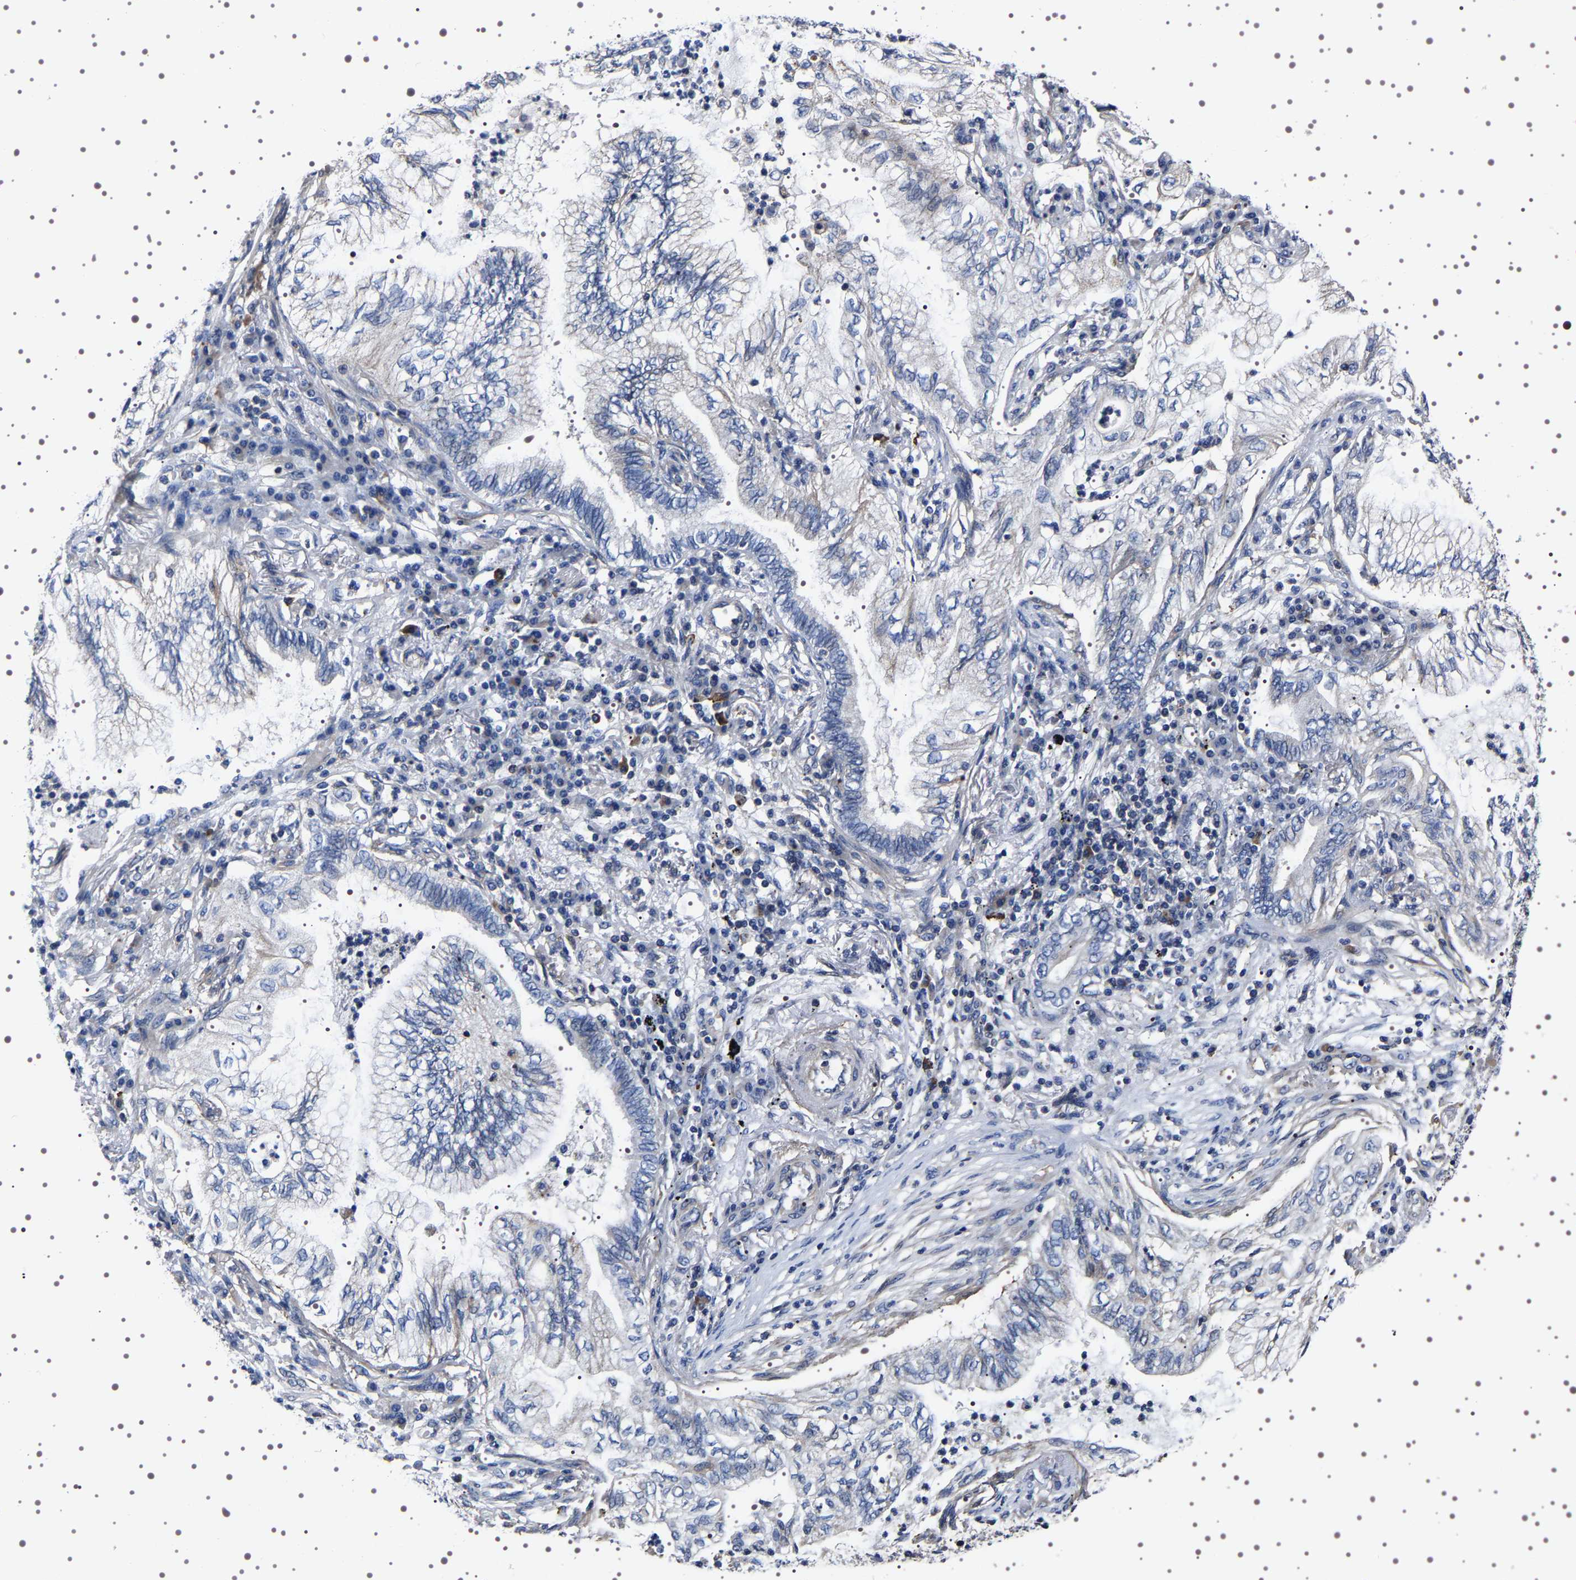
{"staining": {"intensity": "negative", "quantity": "none", "location": "none"}, "tissue": "lung cancer", "cell_type": "Tumor cells", "image_type": "cancer", "snomed": [{"axis": "morphology", "description": "Normal tissue, NOS"}, {"axis": "morphology", "description": "Adenocarcinoma, NOS"}, {"axis": "topography", "description": "Bronchus"}, {"axis": "topography", "description": "Lung"}], "caption": "Immunohistochemical staining of human lung adenocarcinoma demonstrates no significant expression in tumor cells.", "gene": "WDR1", "patient": {"sex": "female", "age": 70}}